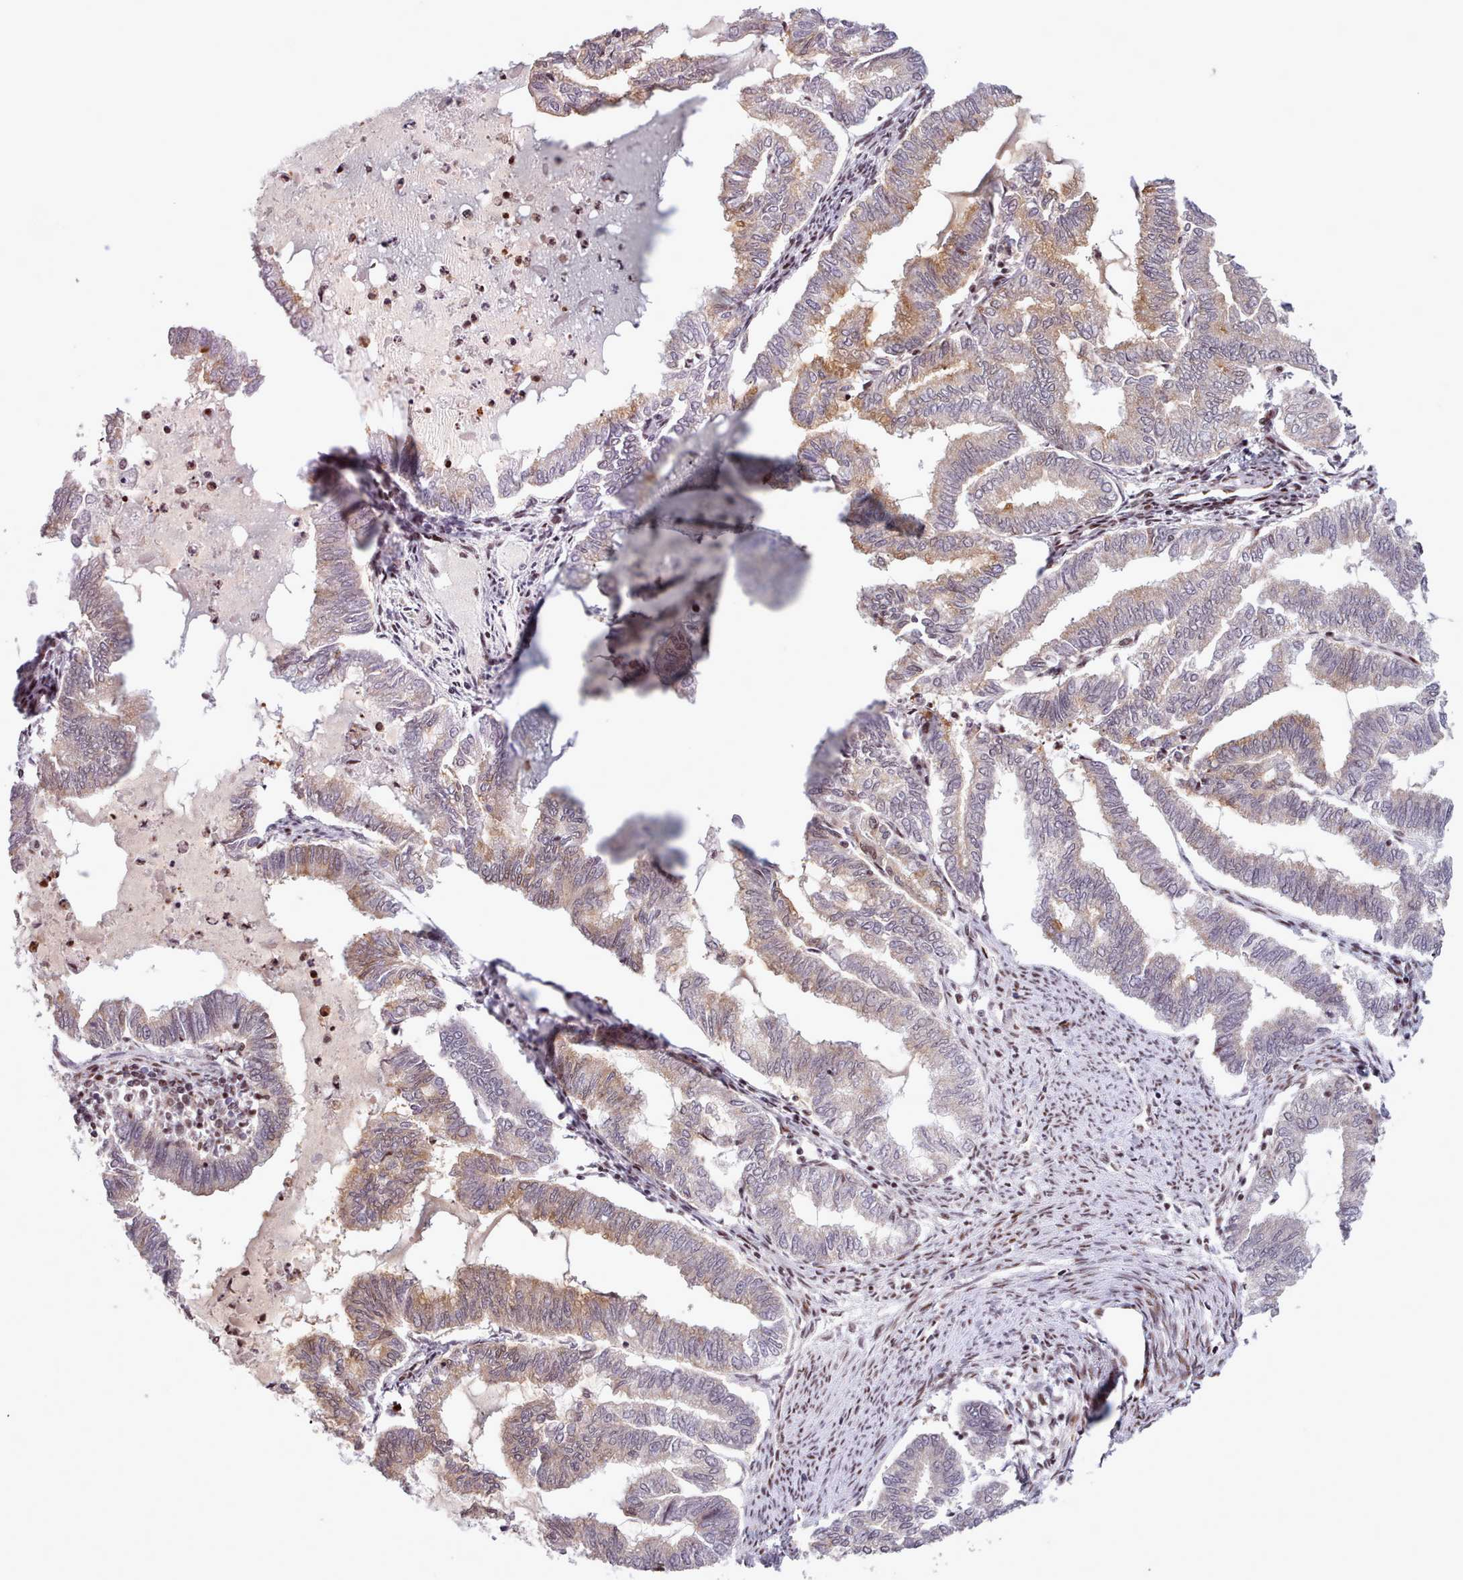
{"staining": {"intensity": "moderate", "quantity": "25%-75%", "location": "cytoplasmic/membranous"}, "tissue": "endometrial cancer", "cell_type": "Tumor cells", "image_type": "cancer", "snomed": [{"axis": "morphology", "description": "Adenocarcinoma, NOS"}, {"axis": "topography", "description": "Endometrium"}], "caption": "Endometrial adenocarcinoma stained with immunohistochemistry reveals moderate cytoplasmic/membranous positivity in about 25%-75% of tumor cells.", "gene": "SRSF4", "patient": {"sex": "female", "age": 79}}